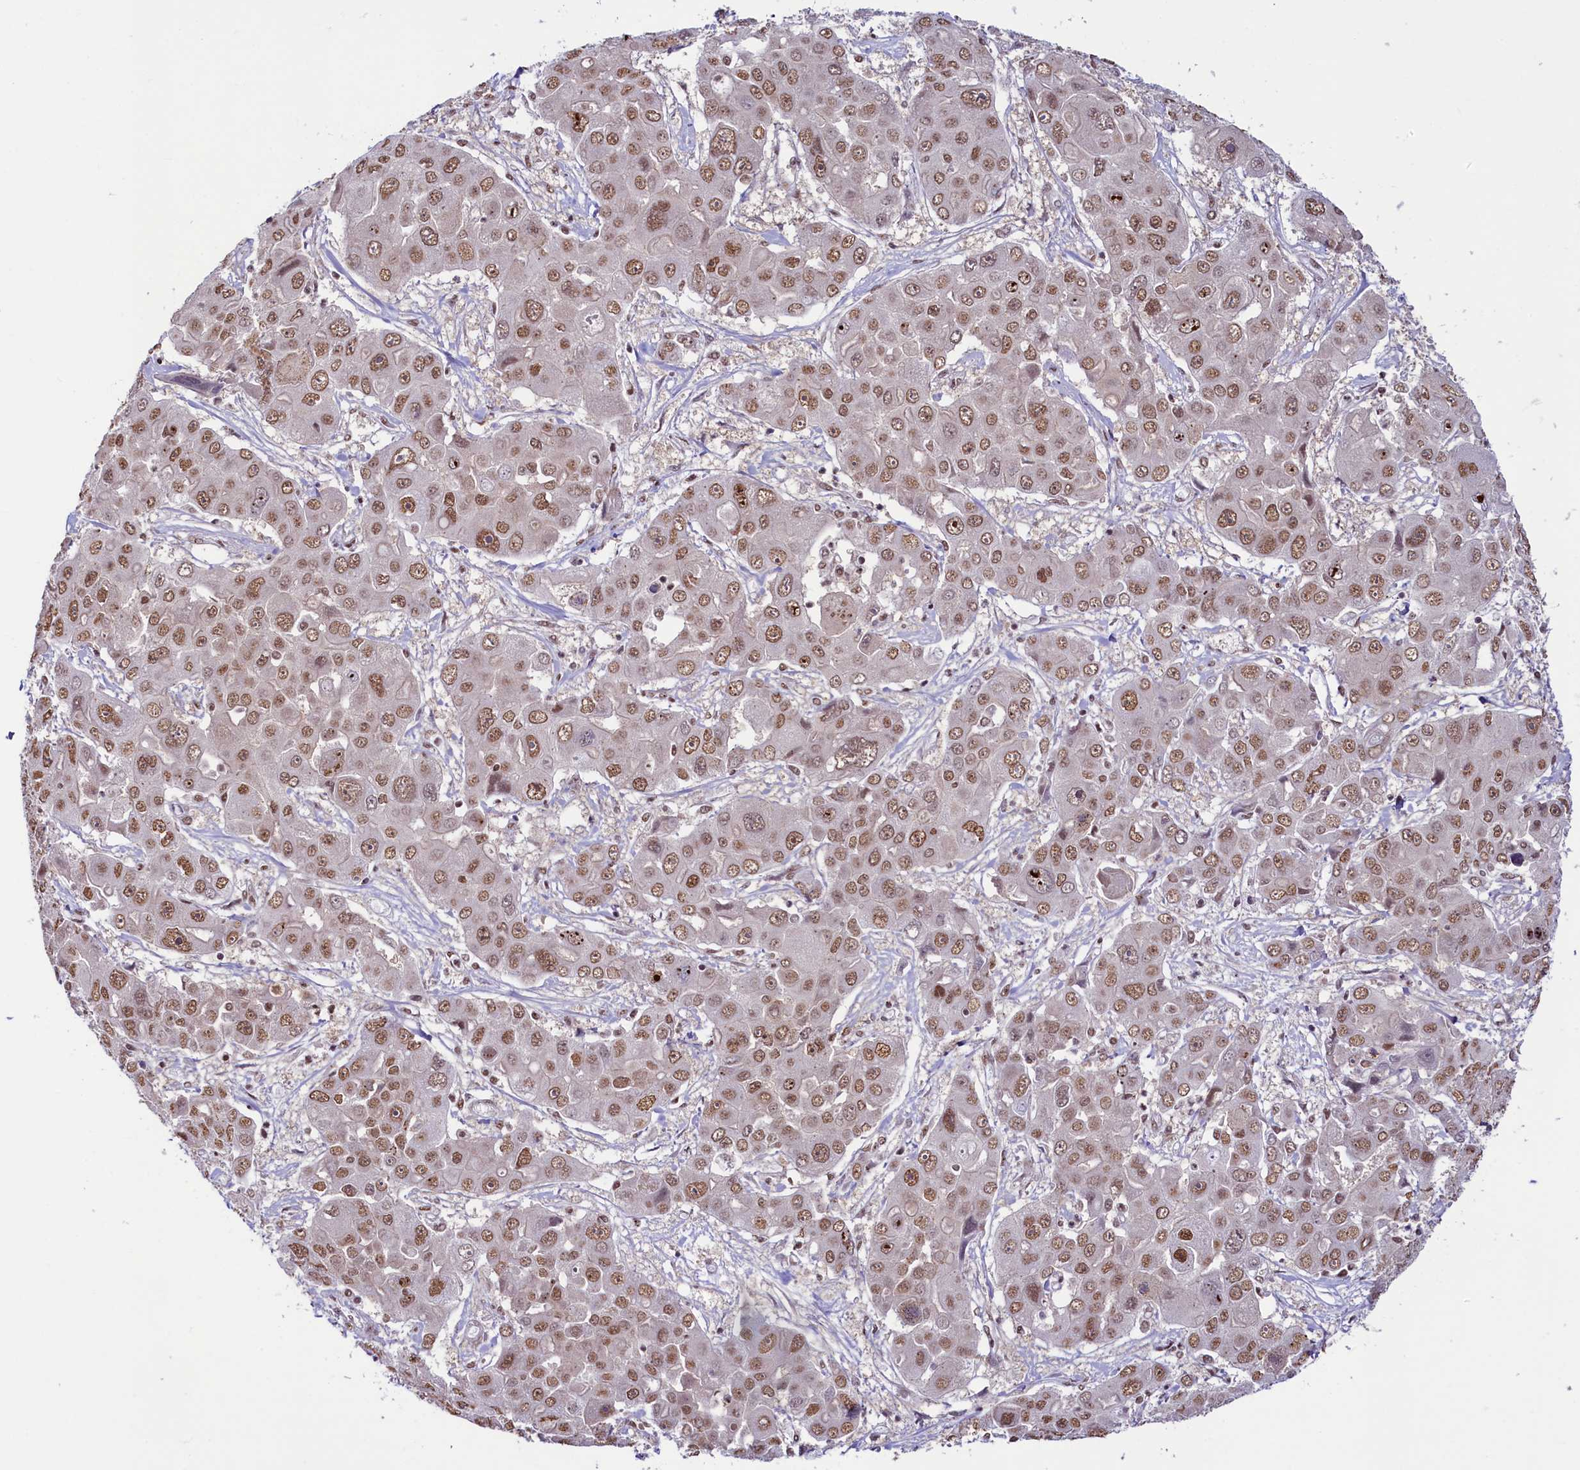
{"staining": {"intensity": "moderate", "quantity": ">75%", "location": "nuclear"}, "tissue": "liver cancer", "cell_type": "Tumor cells", "image_type": "cancer", "snomed": [{"axis": "morphology", "description": "Cholangiocarcinoma"}, {"axis": "topography", "description": "Liver"}], "caption": "A brown stain labels moderate nuclear expression of a protein in liver cancer tumor cells.", "gene": "ANKS3", "patient": {"sex": "male", "age": 67}}